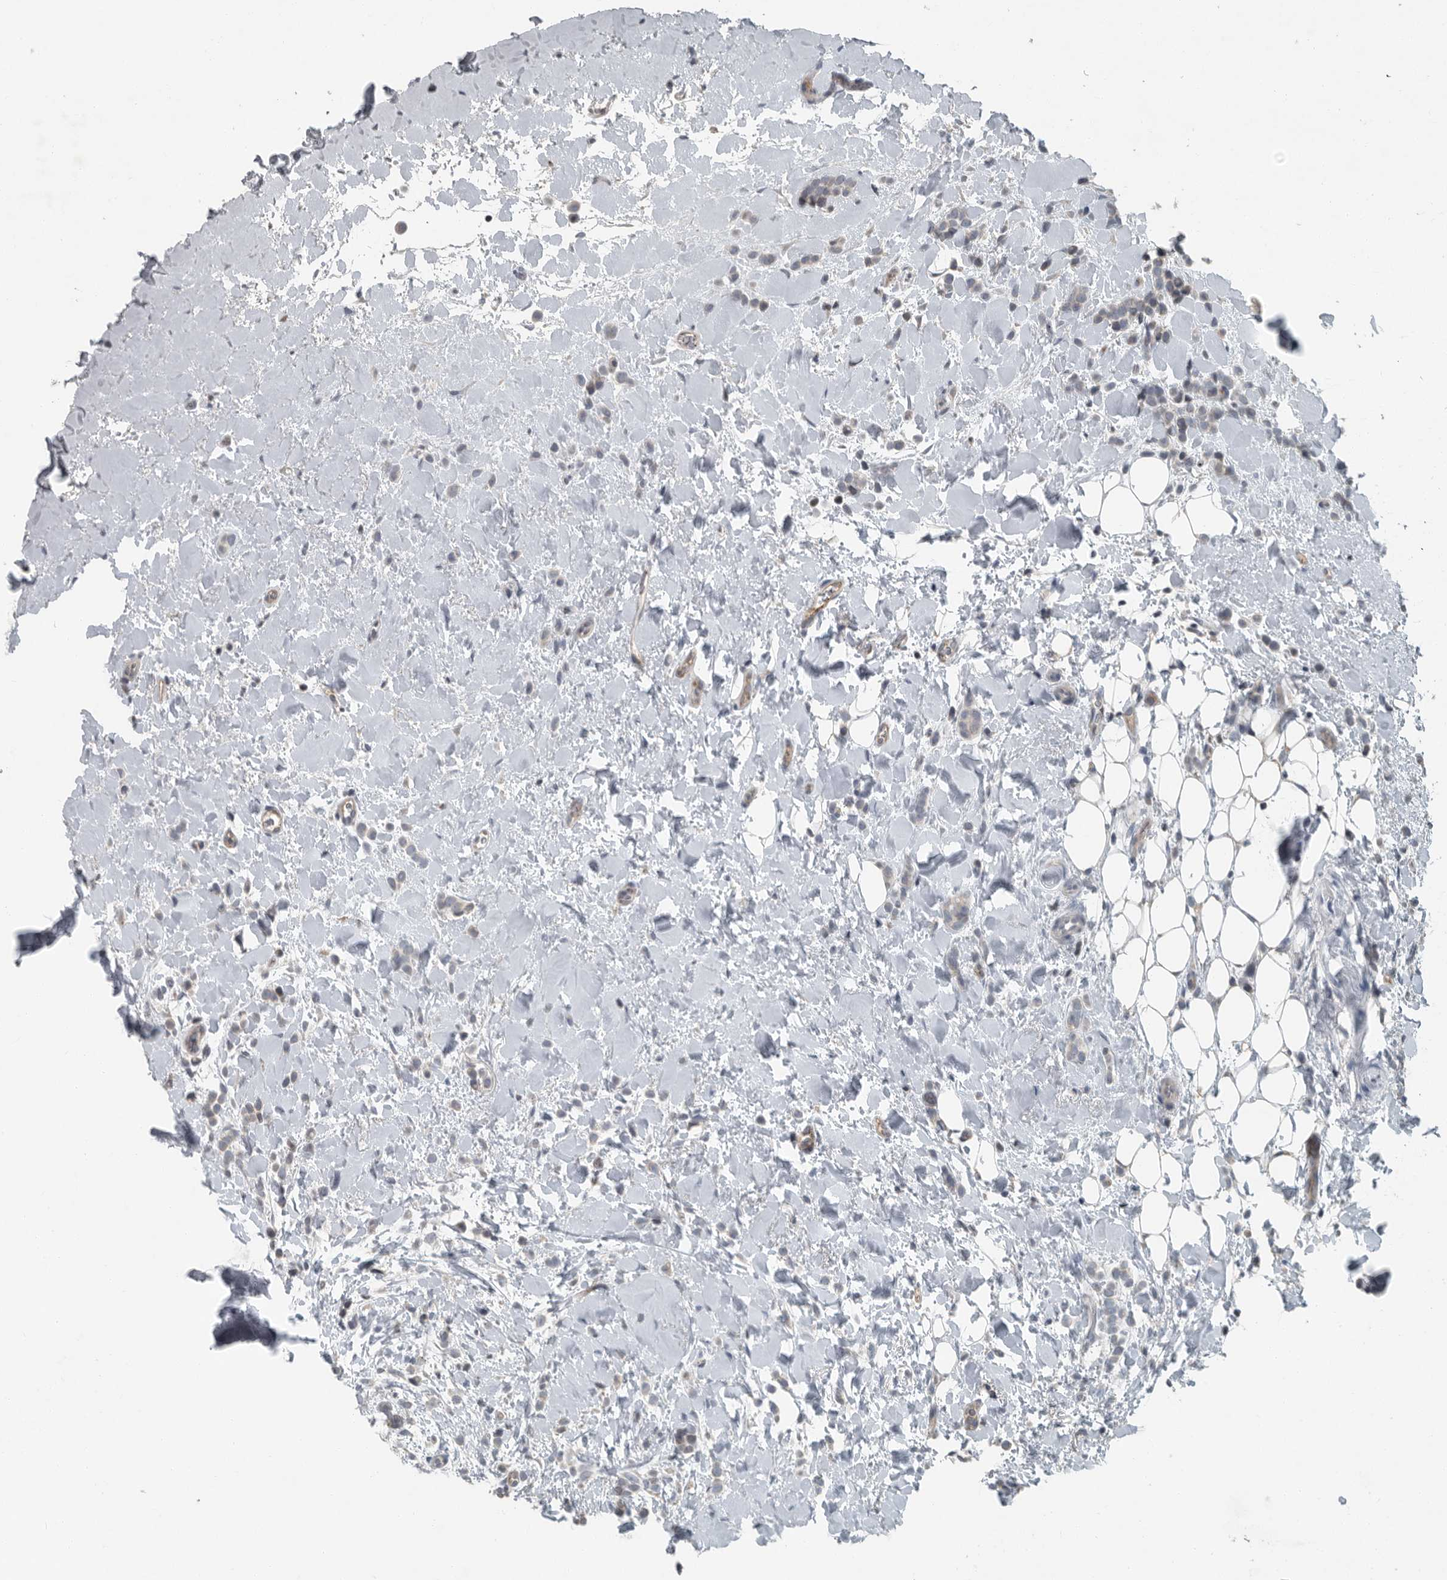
{"staining": {"intensity": "weak", "quantity": "<25%", "location": "cytoplasmic/membranous"}, "tissue": "breast cancer", "cell_type": "Tumor cells", "image_type": "cancer", "snomed": [{"axis": "morphology", "description": "Normal tissue, NOS"}, {"axis": "morphology", "description": "Lobular carcinoma"}, {"axis": "topography", "description": "Breast"}], "caption": "Tumor cells are negative for protein expression in human breast lobular carcinoma.", "gene": "MPP3", "patient": {"sex": "female", "age": 50}}